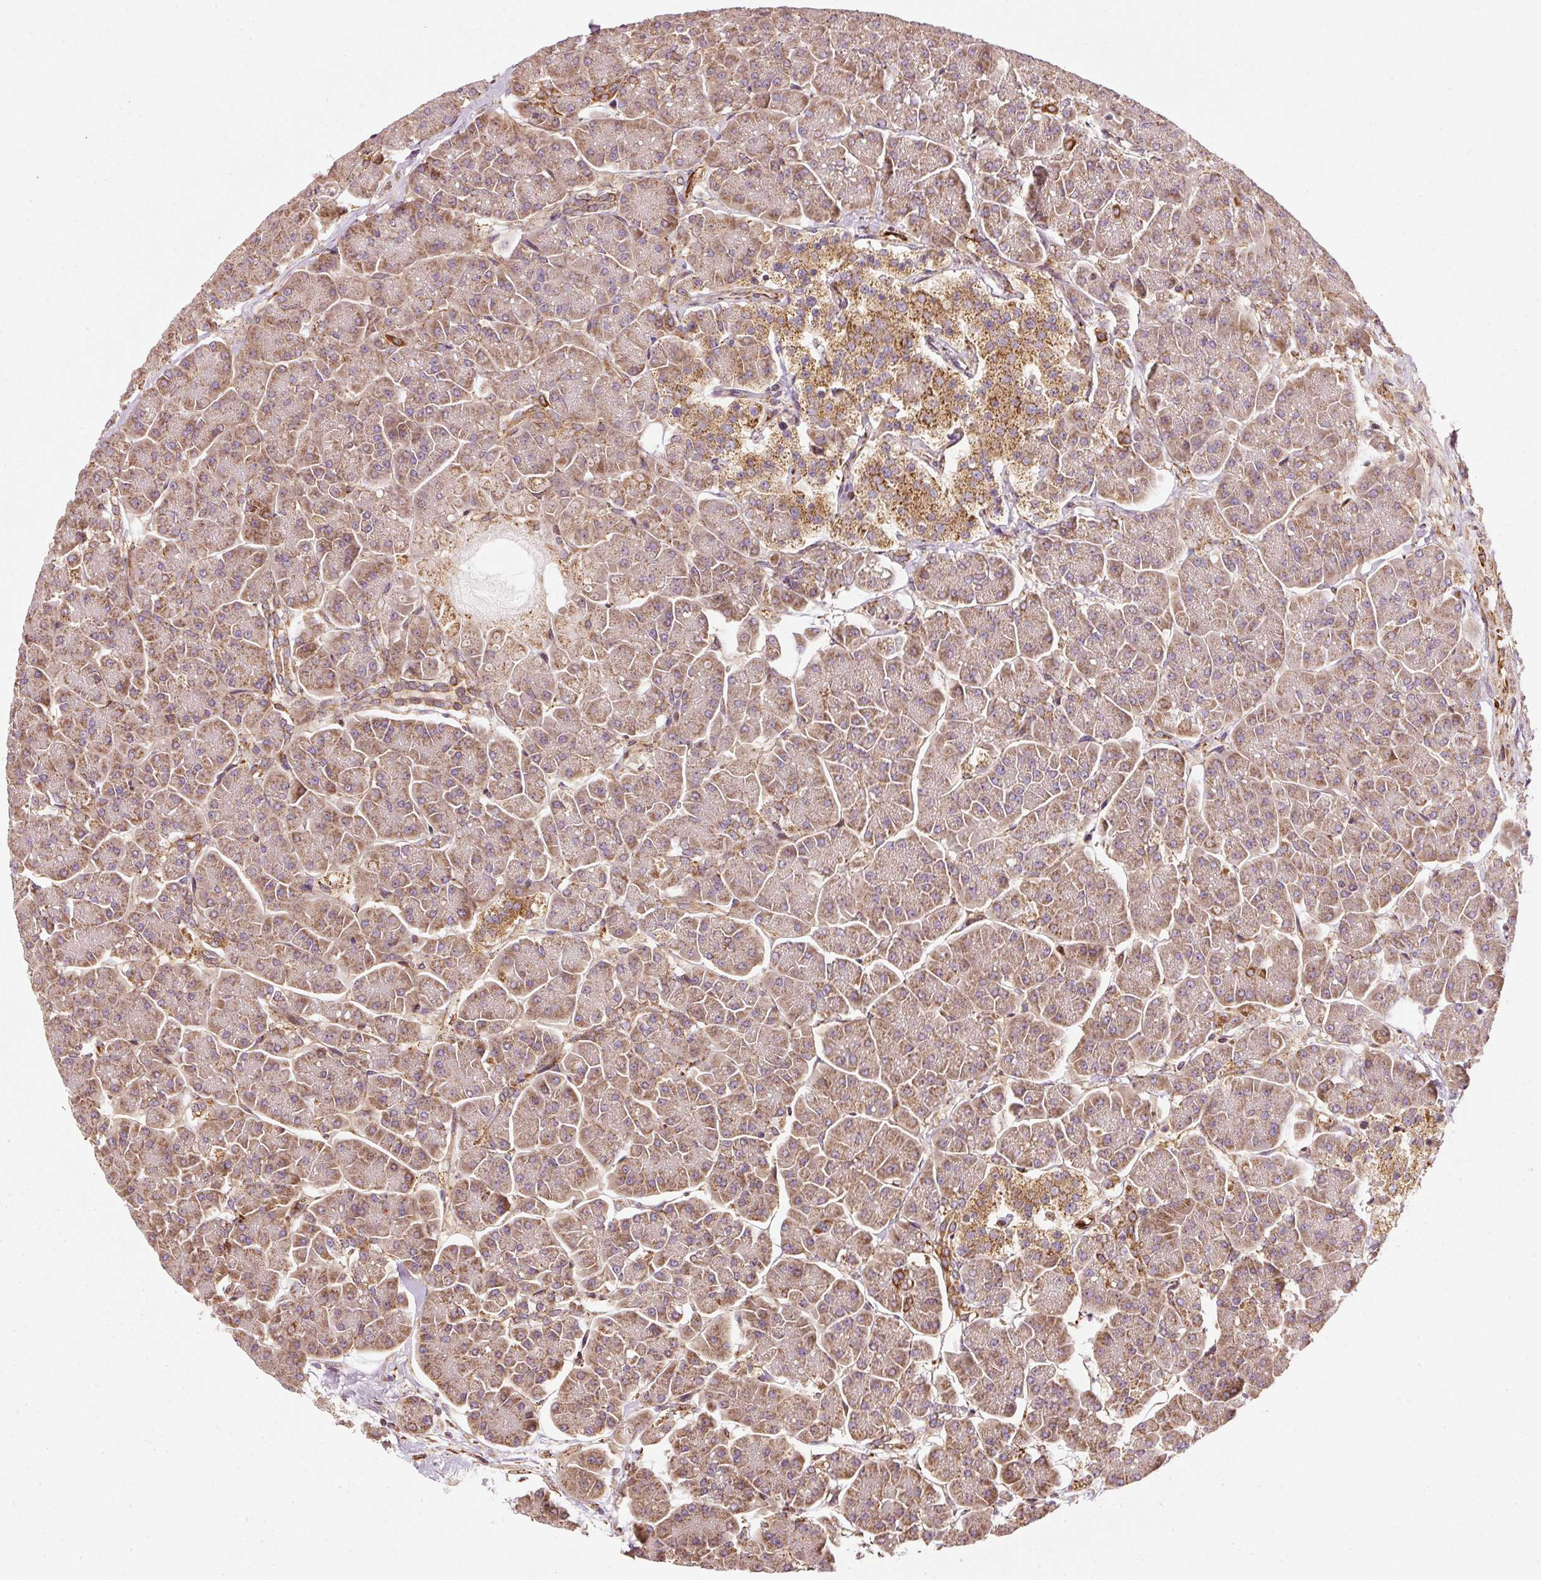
{"staining": {"intensity": "moderate", "quantity": ">75%", "location": "cytoplasmic/membranous"}, "tissue": "pancreas", "cell_type": "Exocrine glandular cells", "image_type": "normal", "snomed": [{"axis": "morphology", "description": "Normal tissue, NOS"}, {"axis": "topography", "description": "Pancreas"}, {"axis": "topography", "description": "Peripheral nerve tissue"}], "caption": "Moderate cytoplasmic/membranous protein positivity is present in about >75% of exocrine glandular cells in pancreas. (Brightfield microscopy of DAB IHC at high magnification).", "gene": "ISCU", "patient": {"sex": "male", "age": 54}}